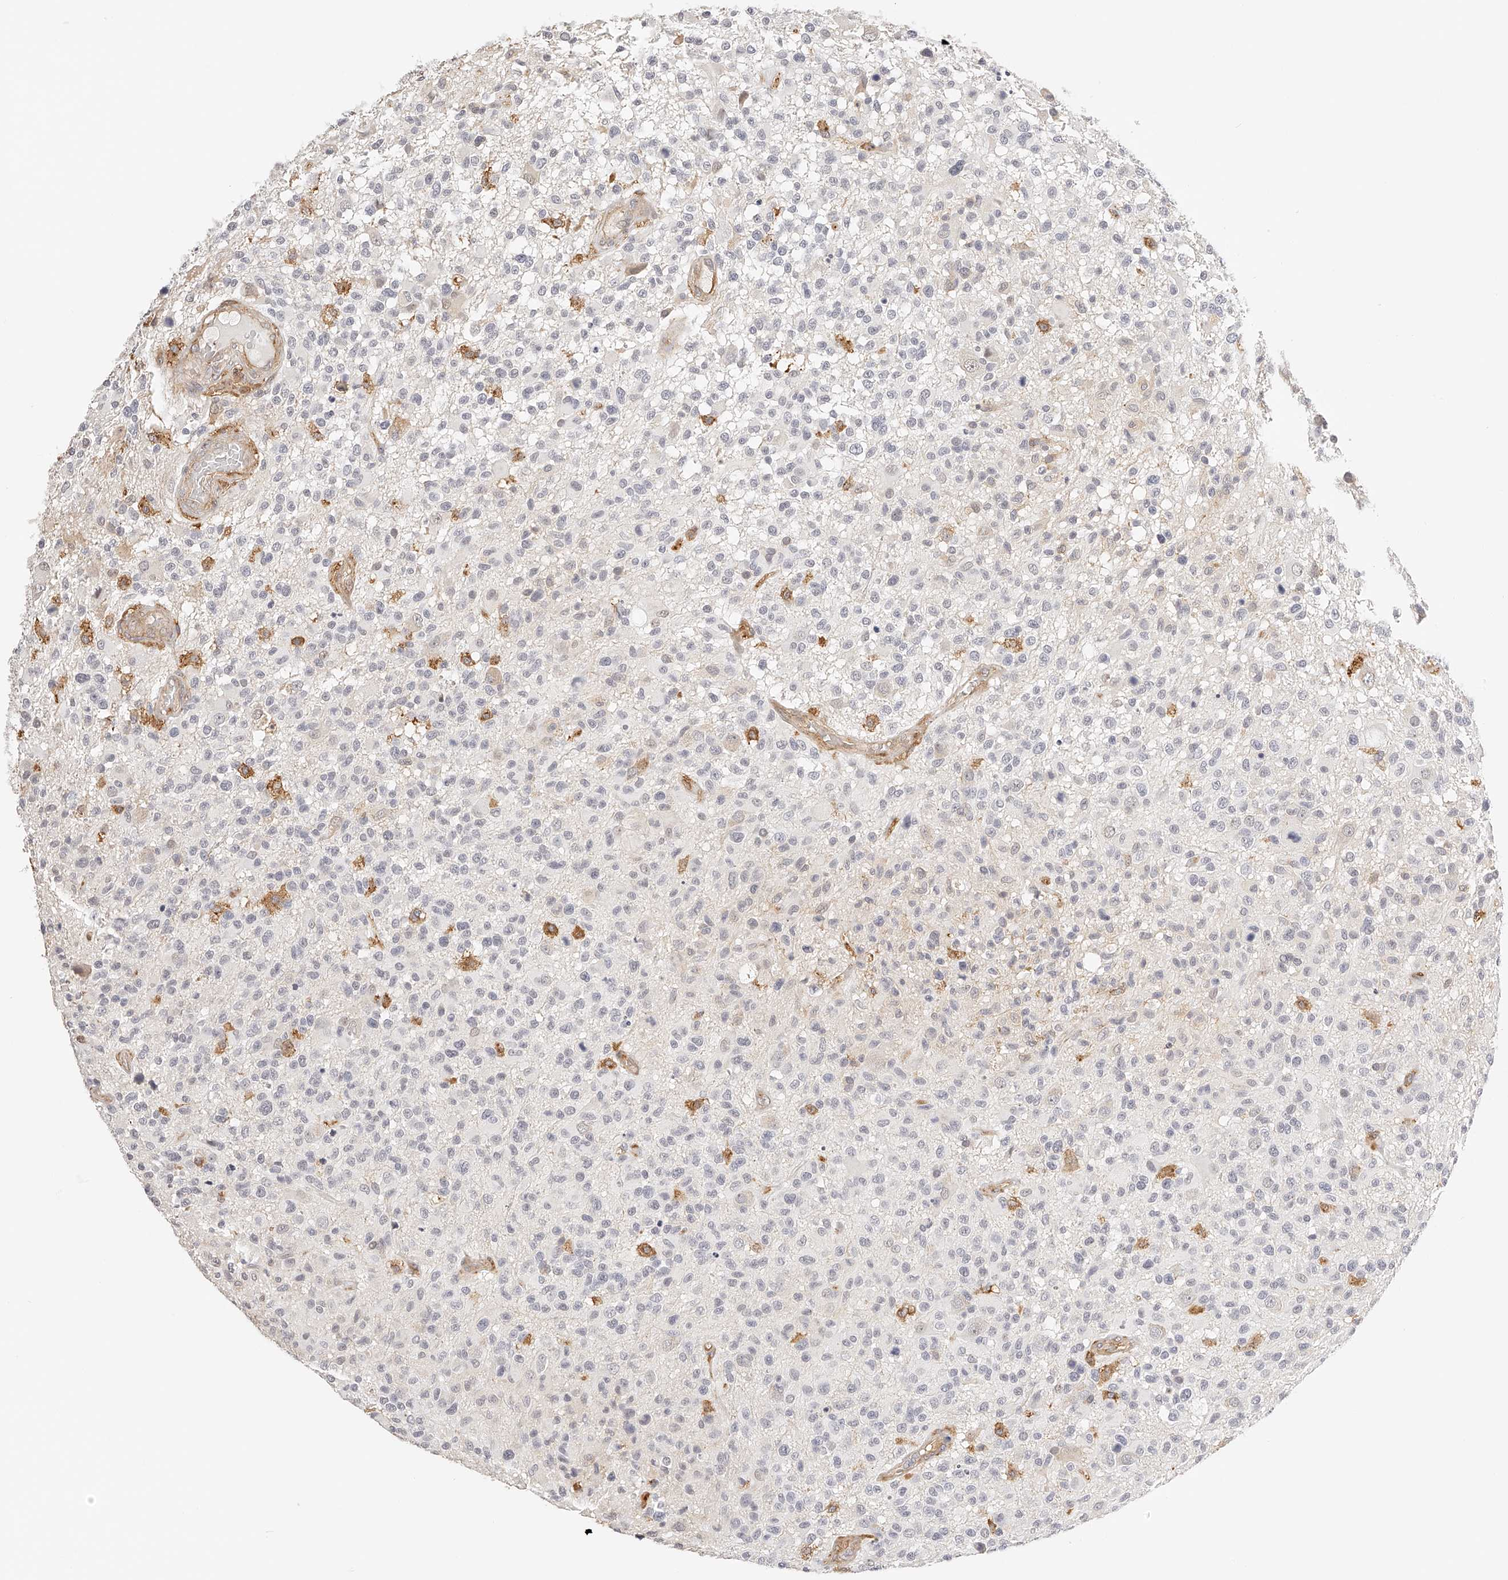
{"staining": {"intensity": "negative", "quantity": "none", "location": "none"}, "tissue": "glioma", "cell_type": "Tumor cells", "image_type": "cancer", "snomed": [{"axis": "morphology", "description": "Glioma, malignant, High grade"}, {"axis": "morphology", "description": "Glioblastoma, NOS"}, {"axis": "topography", "description": "Brain"}], "caption": "This is a photomicrograph of IHC staining of glioblastoma, which shows no positivity in tumor cells.", "gene": "SYNC", "patient": {"sex": "male", "age": 60}}